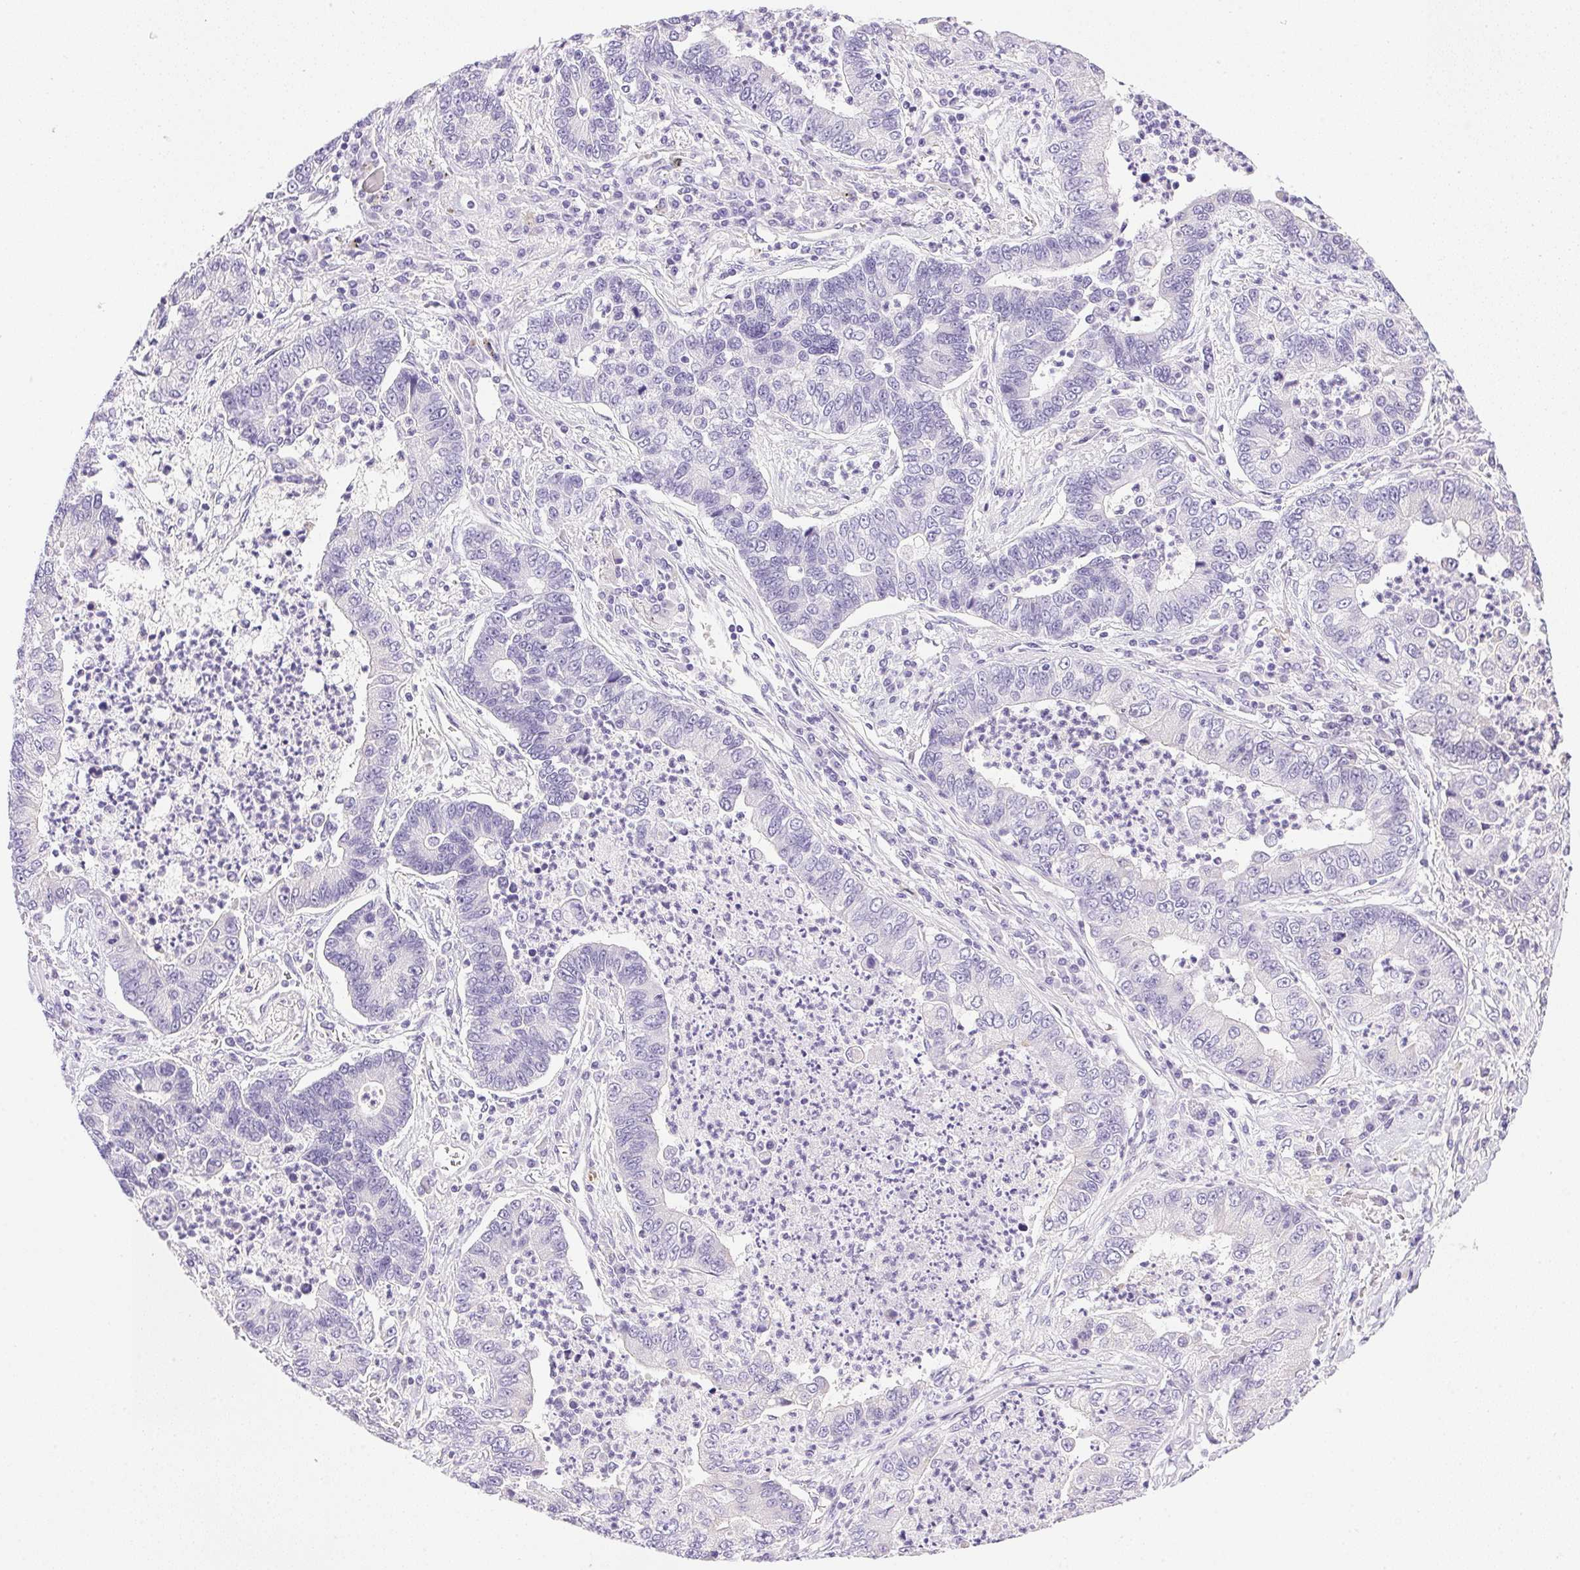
{"staining": {"intensity": "negative", "quantity": "none", "location": "none"}, "tissue": "lung cancer", "cell_type": "Tumor cells", "image_type": "cancer", "snomed": [{"axis": "morphology", "description": "Adenocarcinoma, NOS"}, {"axis": "topography", "description": "Lung"}], "caption": "DAB immunohistochemical staining of human lung cancer (adenocarcinoma) displays no significant expression in tumor cells. (IHC, brightfield microscopy, high magnification).", "gene": "ATP6V0A4", "patient": {"sex": "female", "age": 57}}